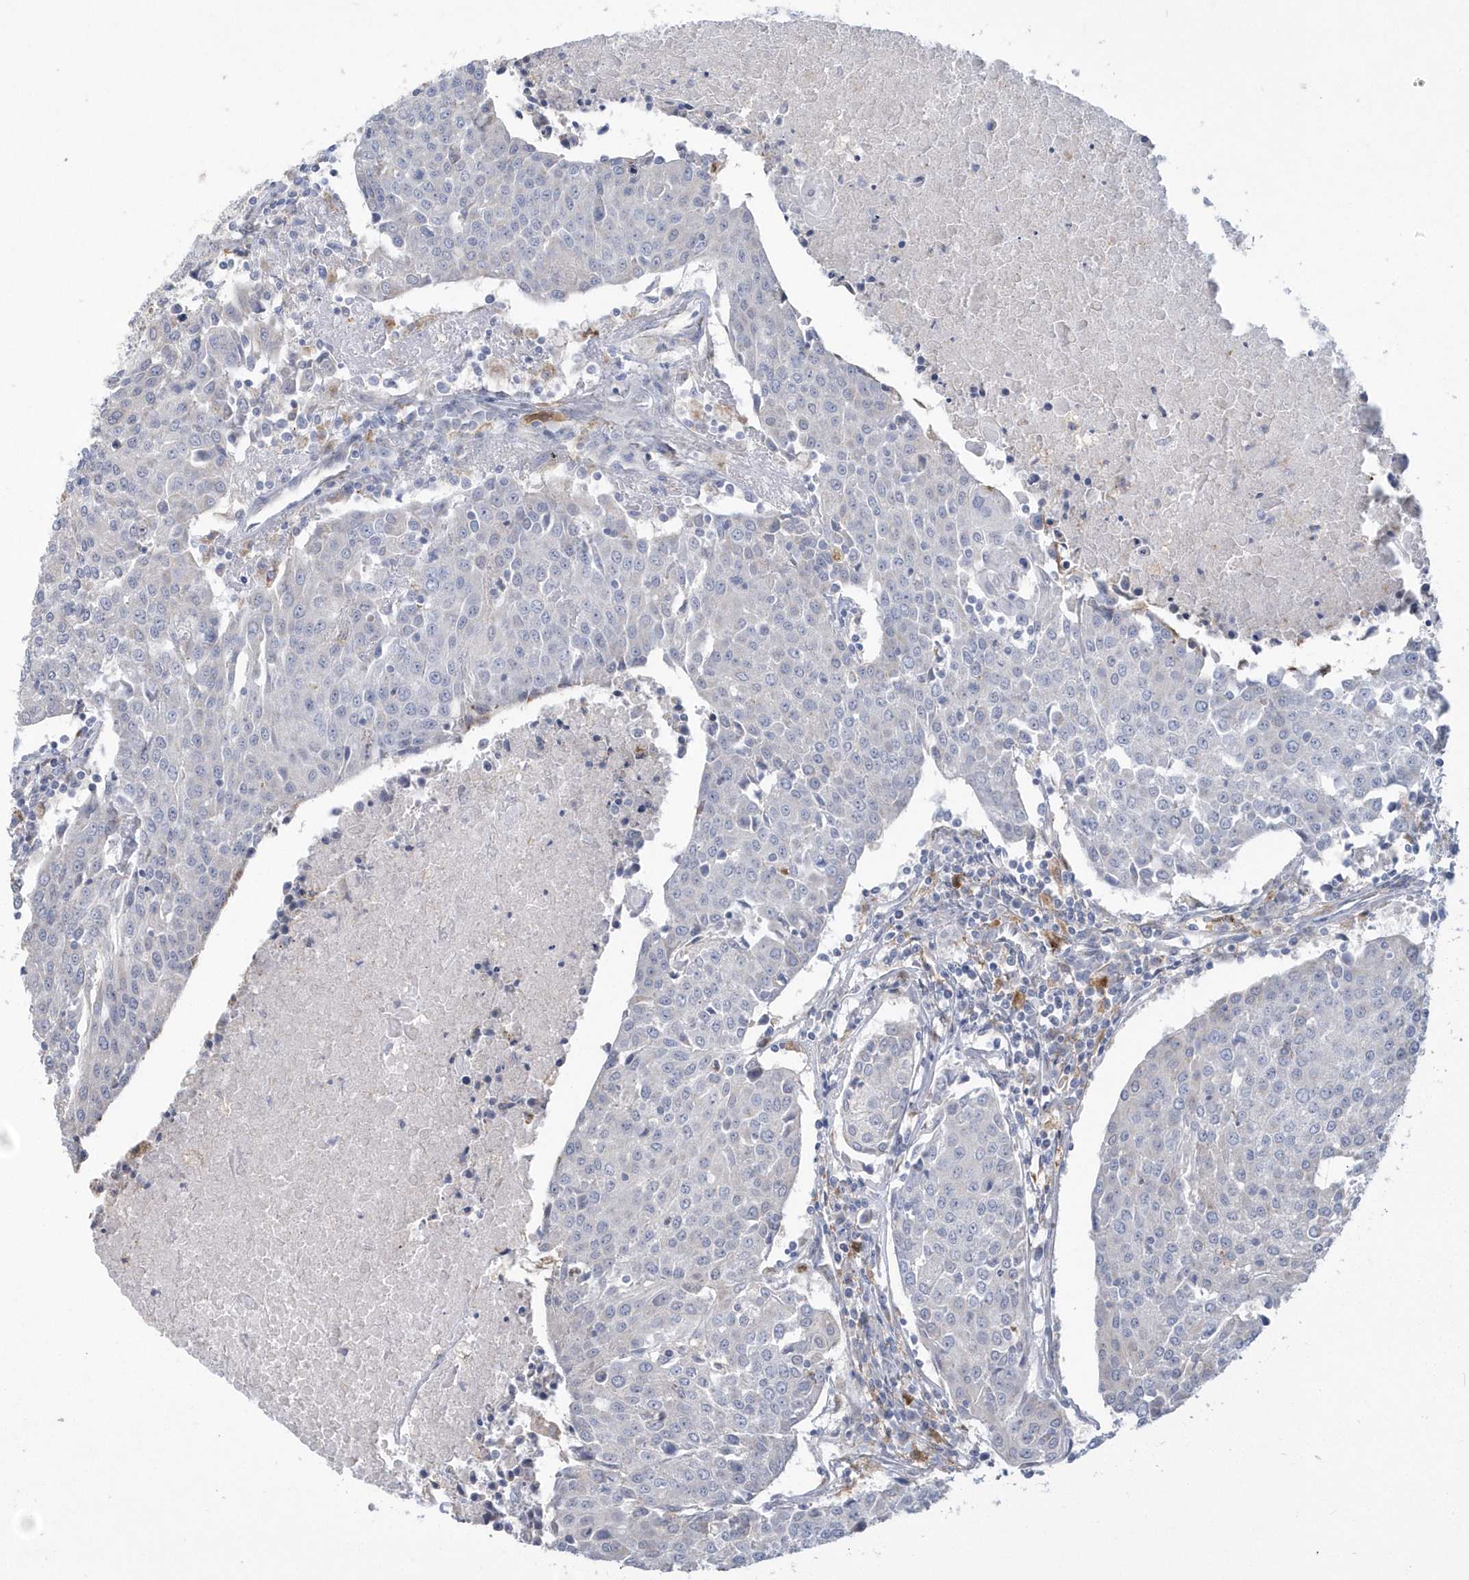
{"staining": {"intensity": "negative", "quantity": "none", "location": "none"}, "tissue": "urothelial cancer", "cell_type": "Tumor cells", "image_type": "cancer", "snomed": [{"axis": "morphology", "description": "Urothelial carcinoma, High grade"}, {"axis": "topography", "description": "Urinary bladder"}], "caption": "This is an immunohistochemistry micrograph of human urothelial carcinoma (high-grade). There is no positivity in tumor cells.", "gene": "TSPEAR", "patient": {"sex": "female", "age": 85}}